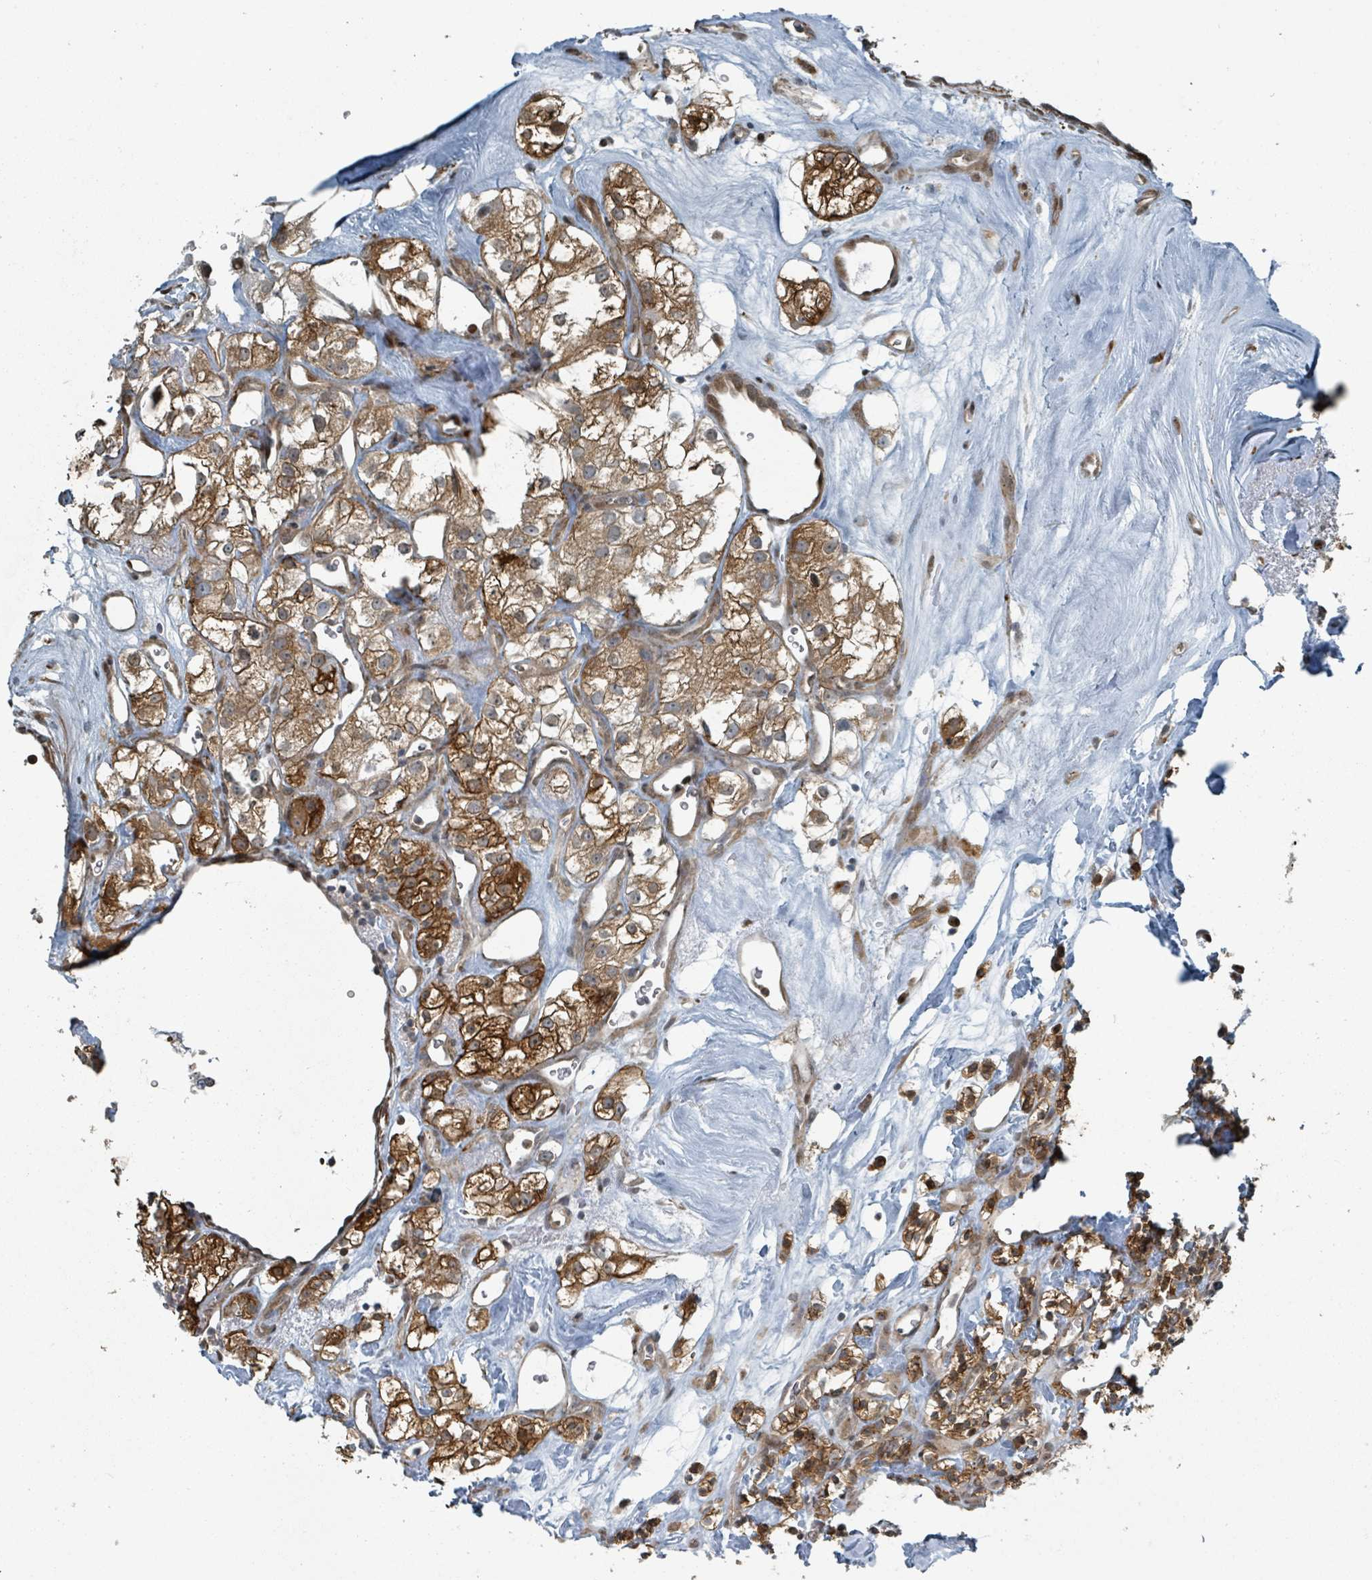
{"staining": {"intensity": "strong", "quantity": ">75%", "location": "cytoplasmic/membranous"}, "tissue": "renal cancer", "cell_type": "Tumor cells", "image_type": "cancer", "snomed": [{"axis": "morphology", "description": "Adenocarcinoma, NOS"}, {"axis": "topography", "description": "Kidney"}], "caption": "Renal cancer (adenocarcinoma) stained with immunohistochemistry (IHC) shows strong cytoplasmic/membranous staining in approximately >75% of tumor cells. Nuclei are stained in blue.", "gene": "RHPN2", "patient": {"sex": "male", "age": 77}}